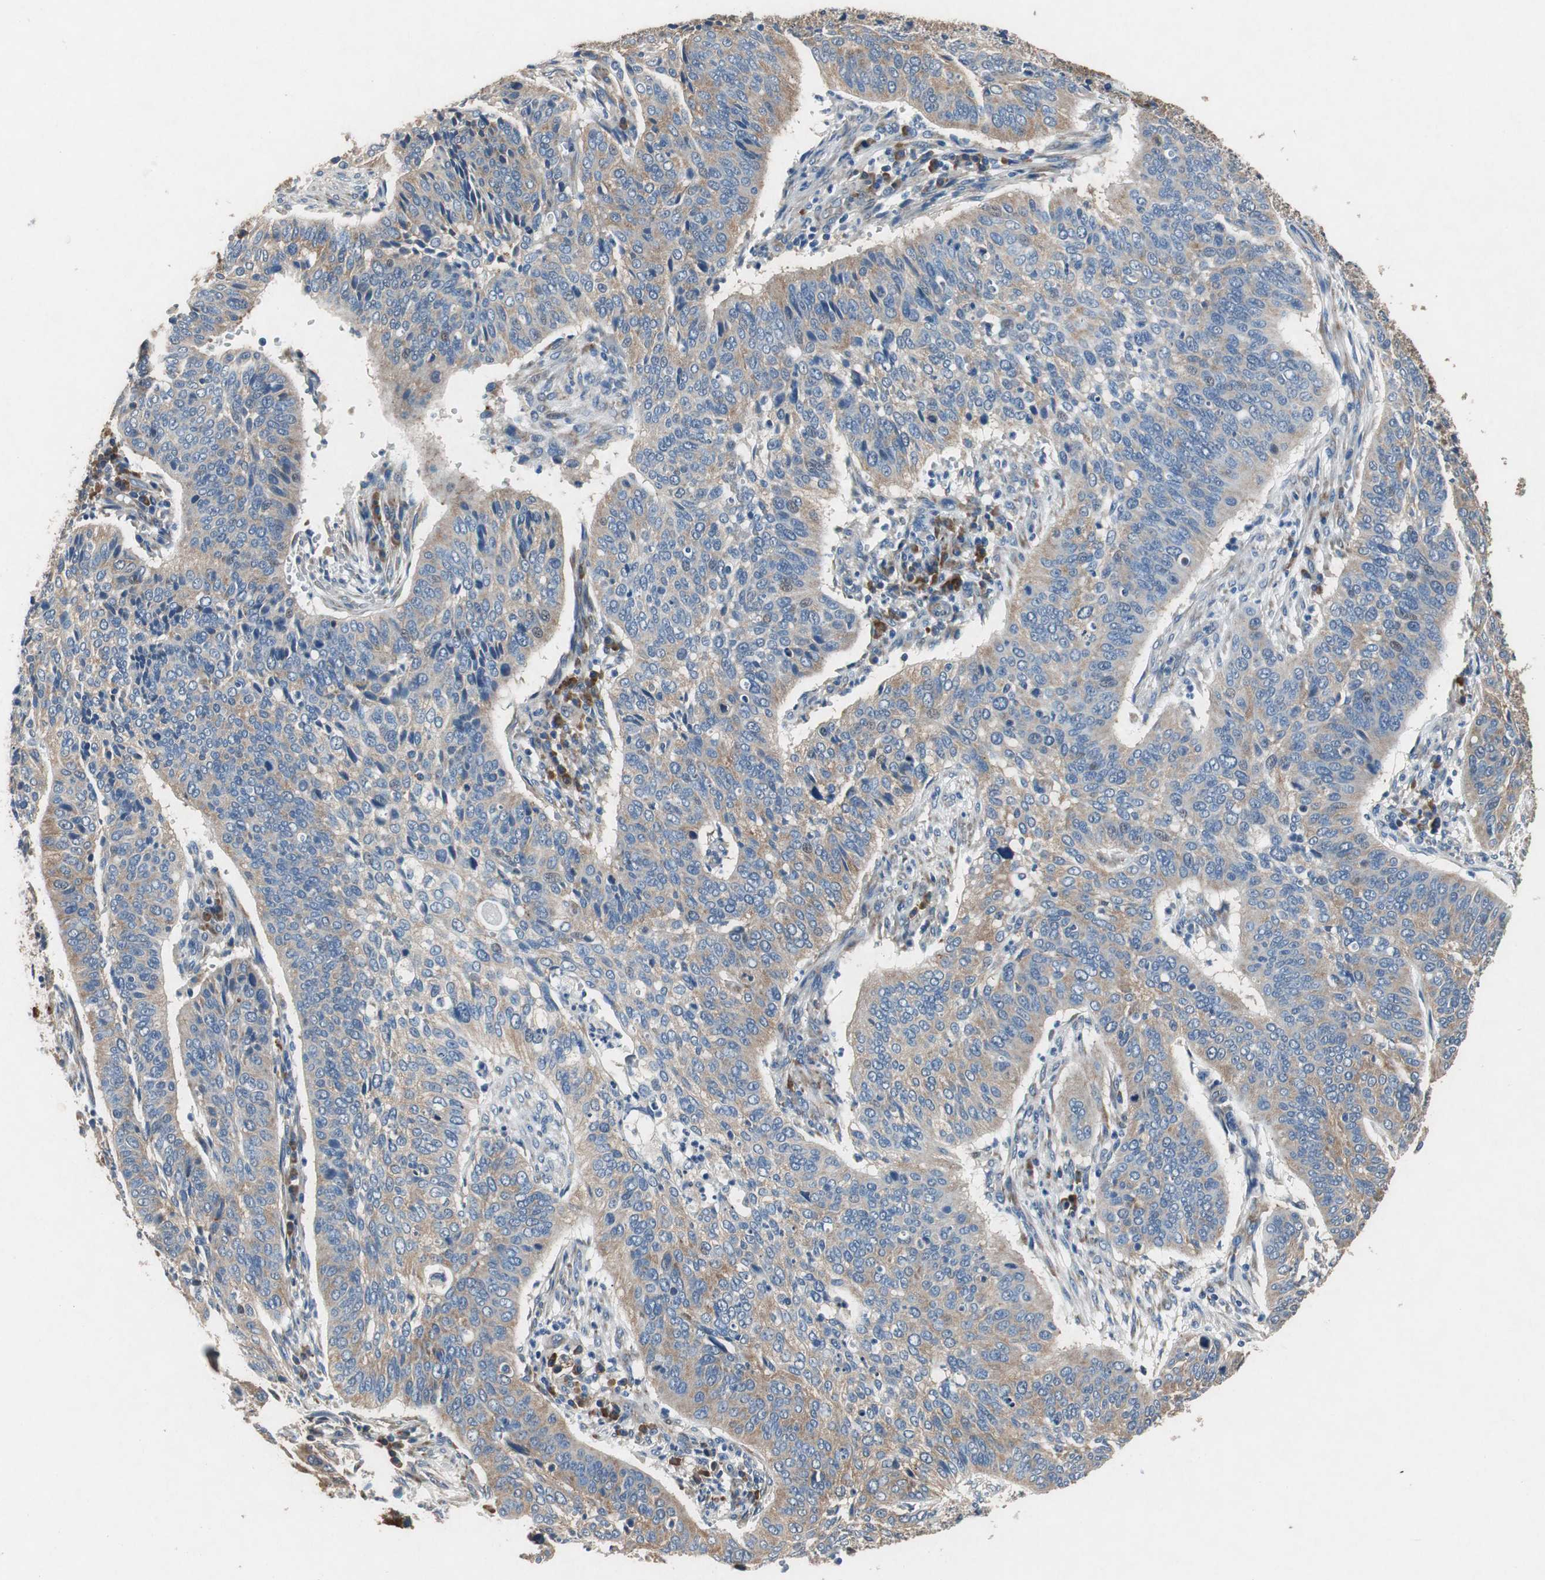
{"staining": {"intensity": "moderate", "quantity": ">75%", "location": "cytoplasmic/membranous"}, "tissue": "cervical cancer", "cell_type": "Tumor cells", "image_type": "cancer", "snomed": [{"axis": "morphology", "description": "Squamous cell carcinoma, NOS"}, {"axis": "topography", "description": "Cervix"}], "caption": "Cervical squamous cell carcinoma stained with a protein marker exhibits moderate staining in tumor cells.", "gene": "RPL35", "patient": {"sex": "female", "age": 39}}